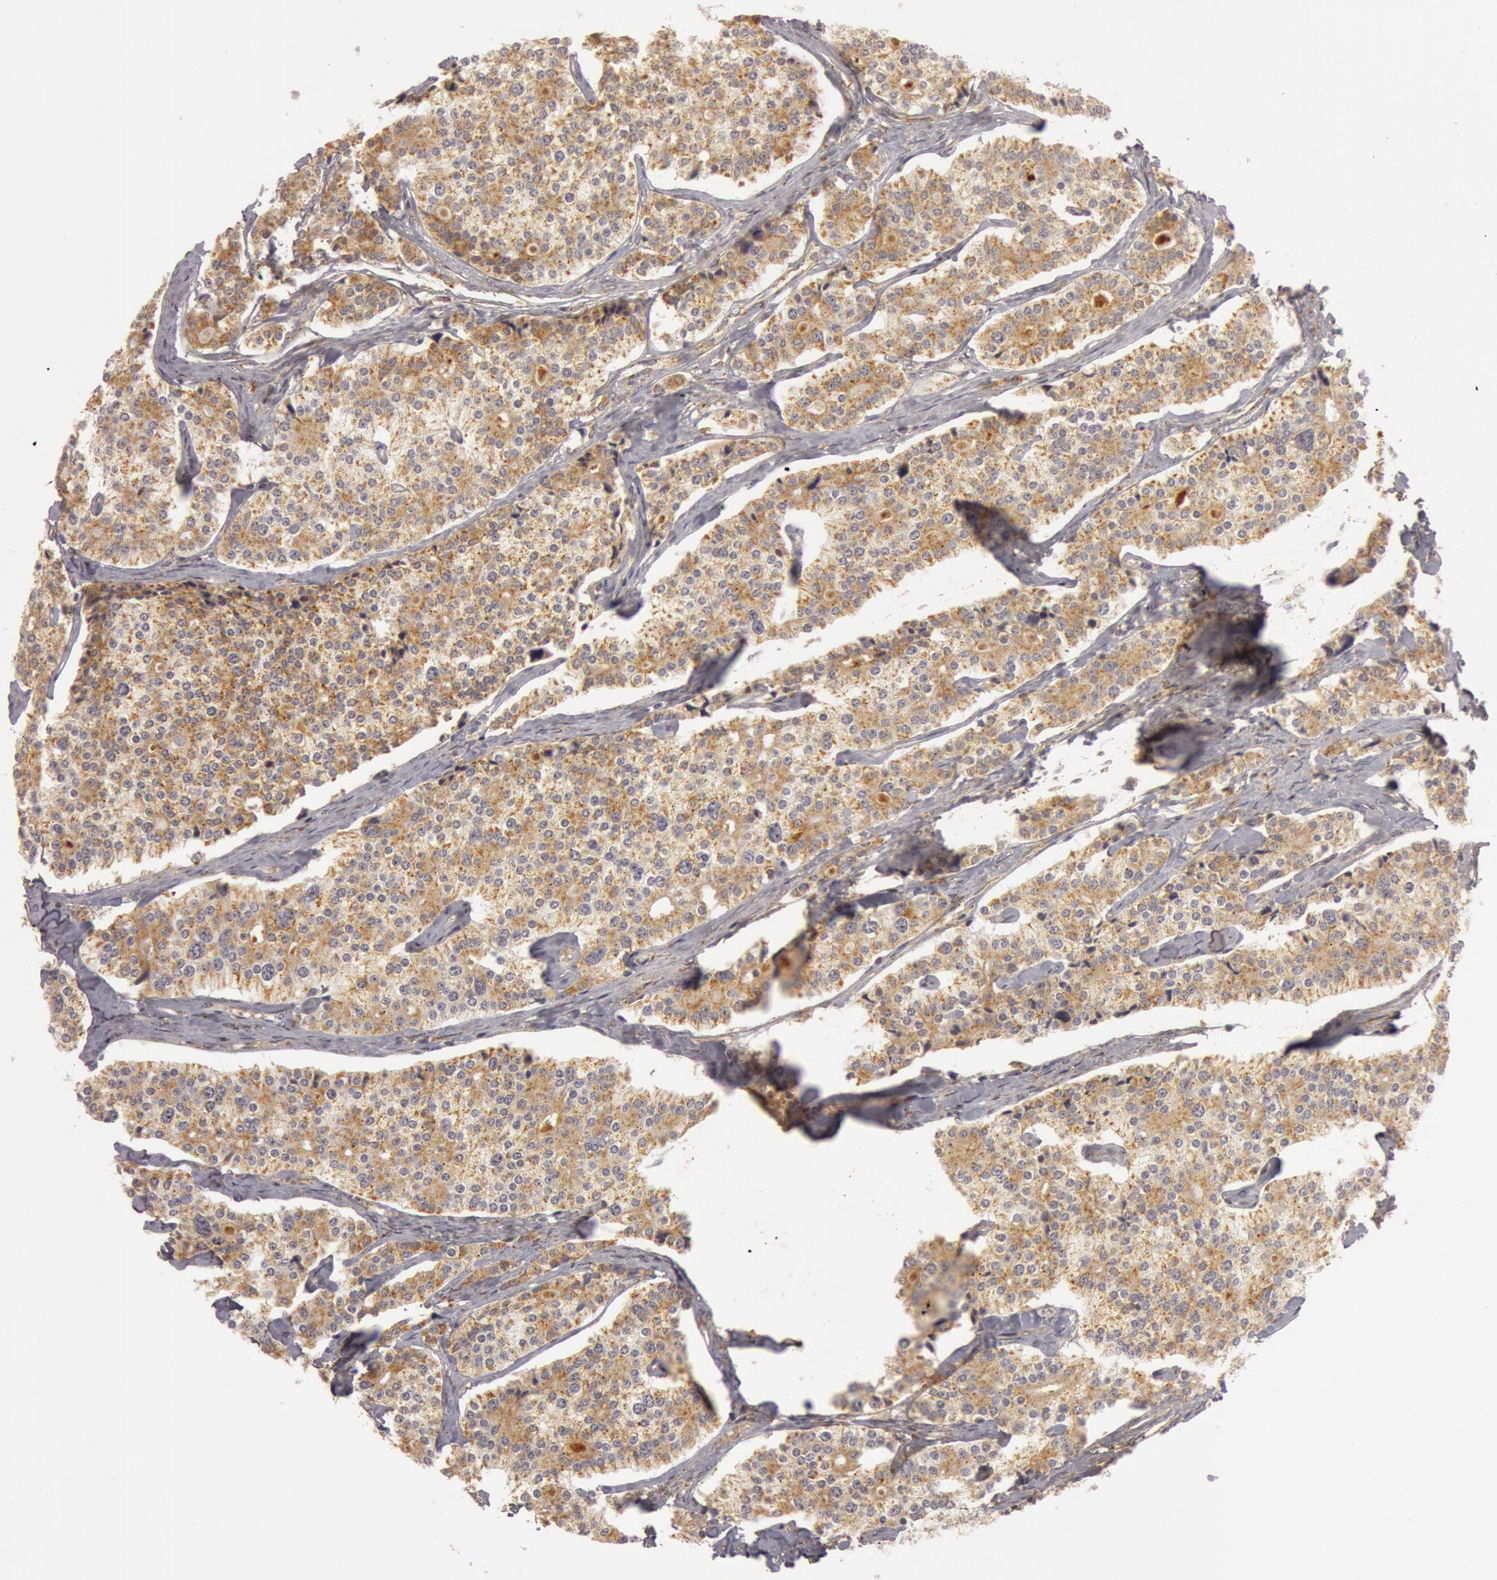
{"staining": {"intensity": "moderate", "quantity": ">75%", "location": "cytoplasmic/membranous"}, "tissue": "carcinoid", "cell_type": "Tumor cells", "image_type": "cancer", "snomed": [{"axis": "morphology", "description": "Carcinoid, malignant, NOS"}, {"axis": "topography", "description": "Small intestine"}], "caption": "Human carcinoid stained for a protein (brown) shows moderate cytoplasmic/membranous positive expression in approximately >75% of tumor cells.", "gene": "C7", "patient": {"sex": "male", "age": 63}}